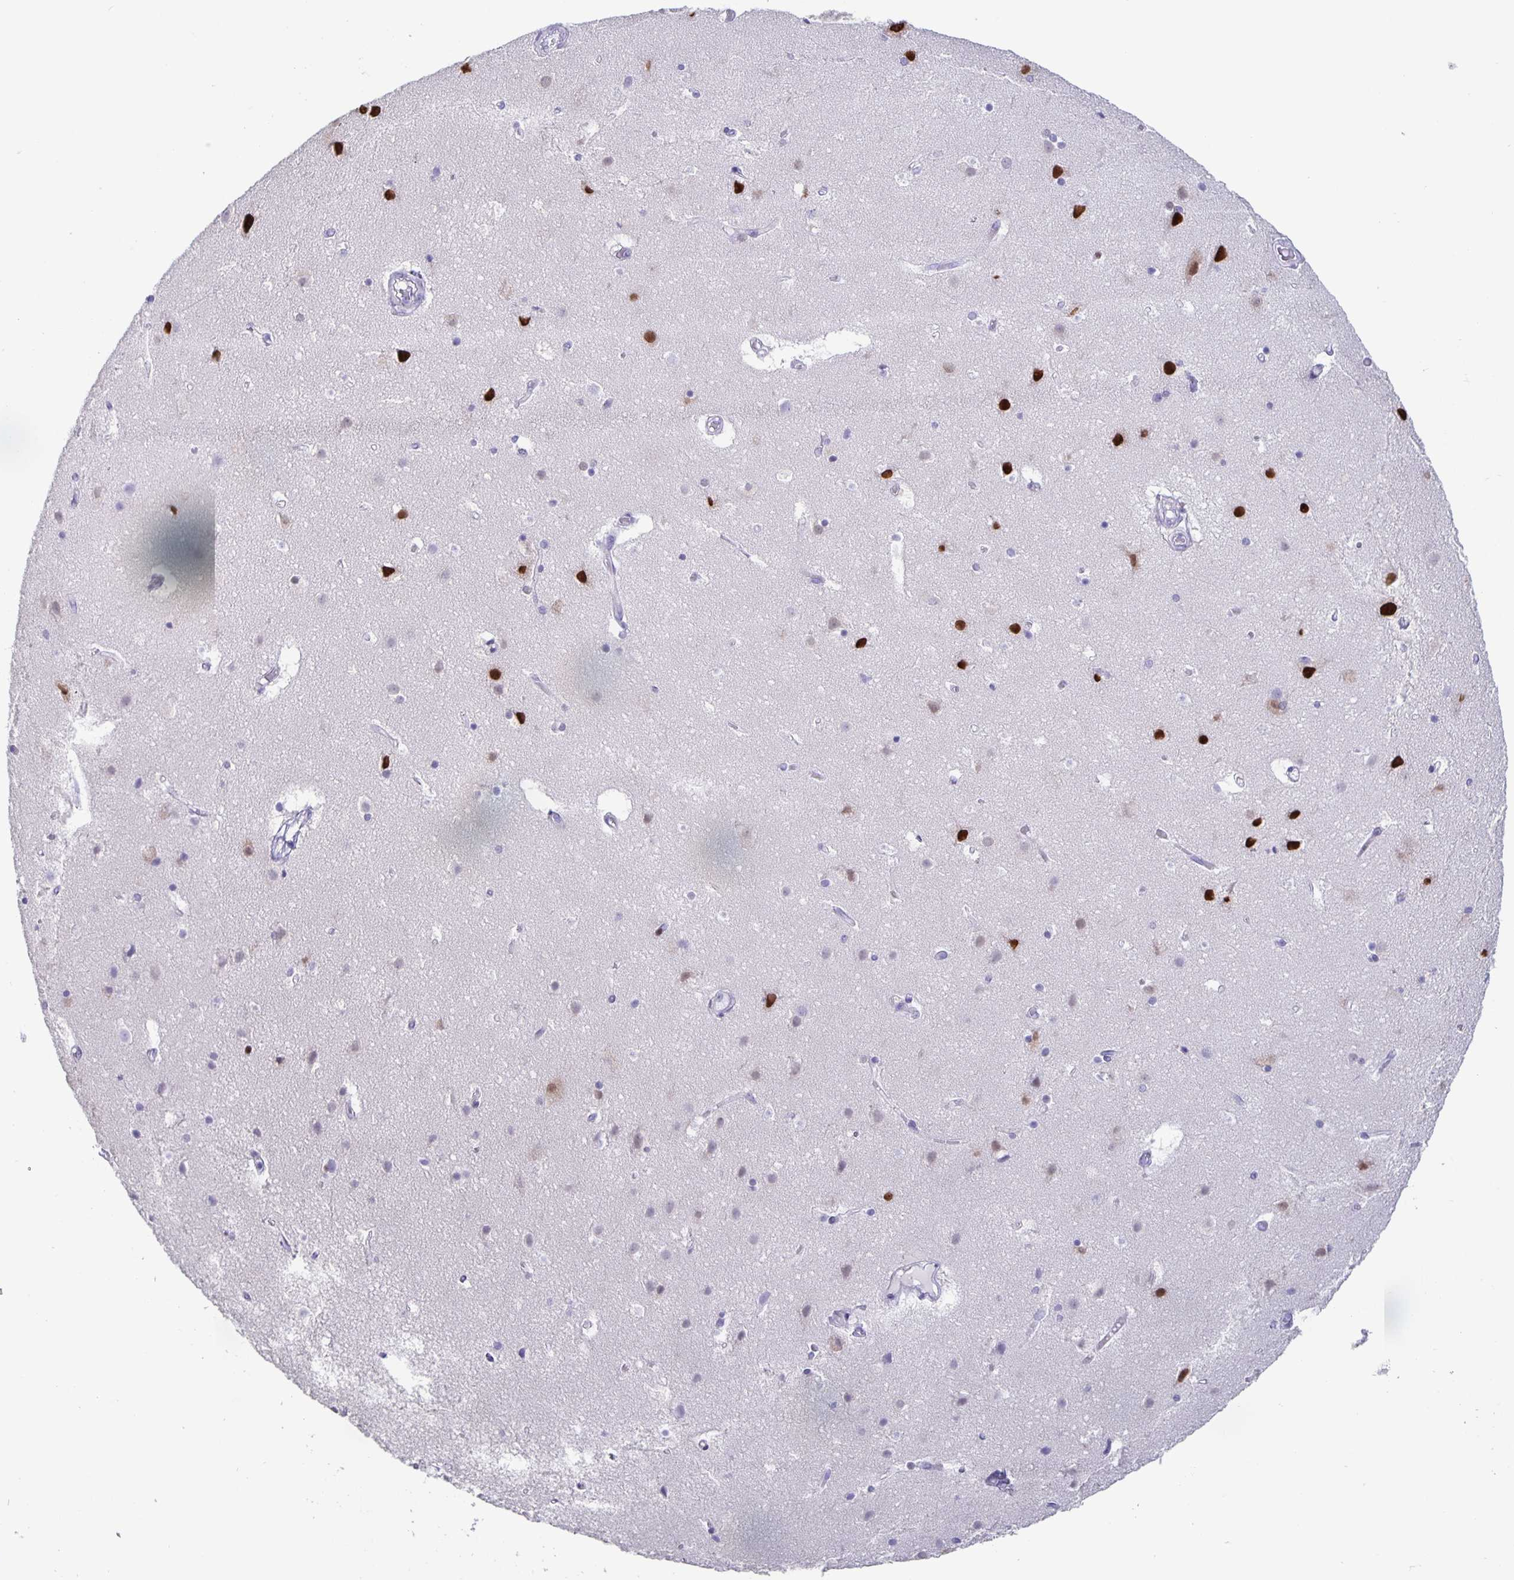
{"staining": {"intensity": "negative", "quantity": "none", "location": "none"}, "tissue": "cerebral cortex", "cell_type": "Endothelial cells", "image_type": "normal", "snomed": [{"axis": "morphology", "description": "Normal tissue, NOS"}, {"axis": "topography", "description": "Cerebral cortex"}], "caption": "Endothelial cells show no significant staining in normal cerebral cortex. (DAB immunohistochemistry, high magnification).", "gene": "SATB2", "patient": {"sex": "female", "age": 52}}